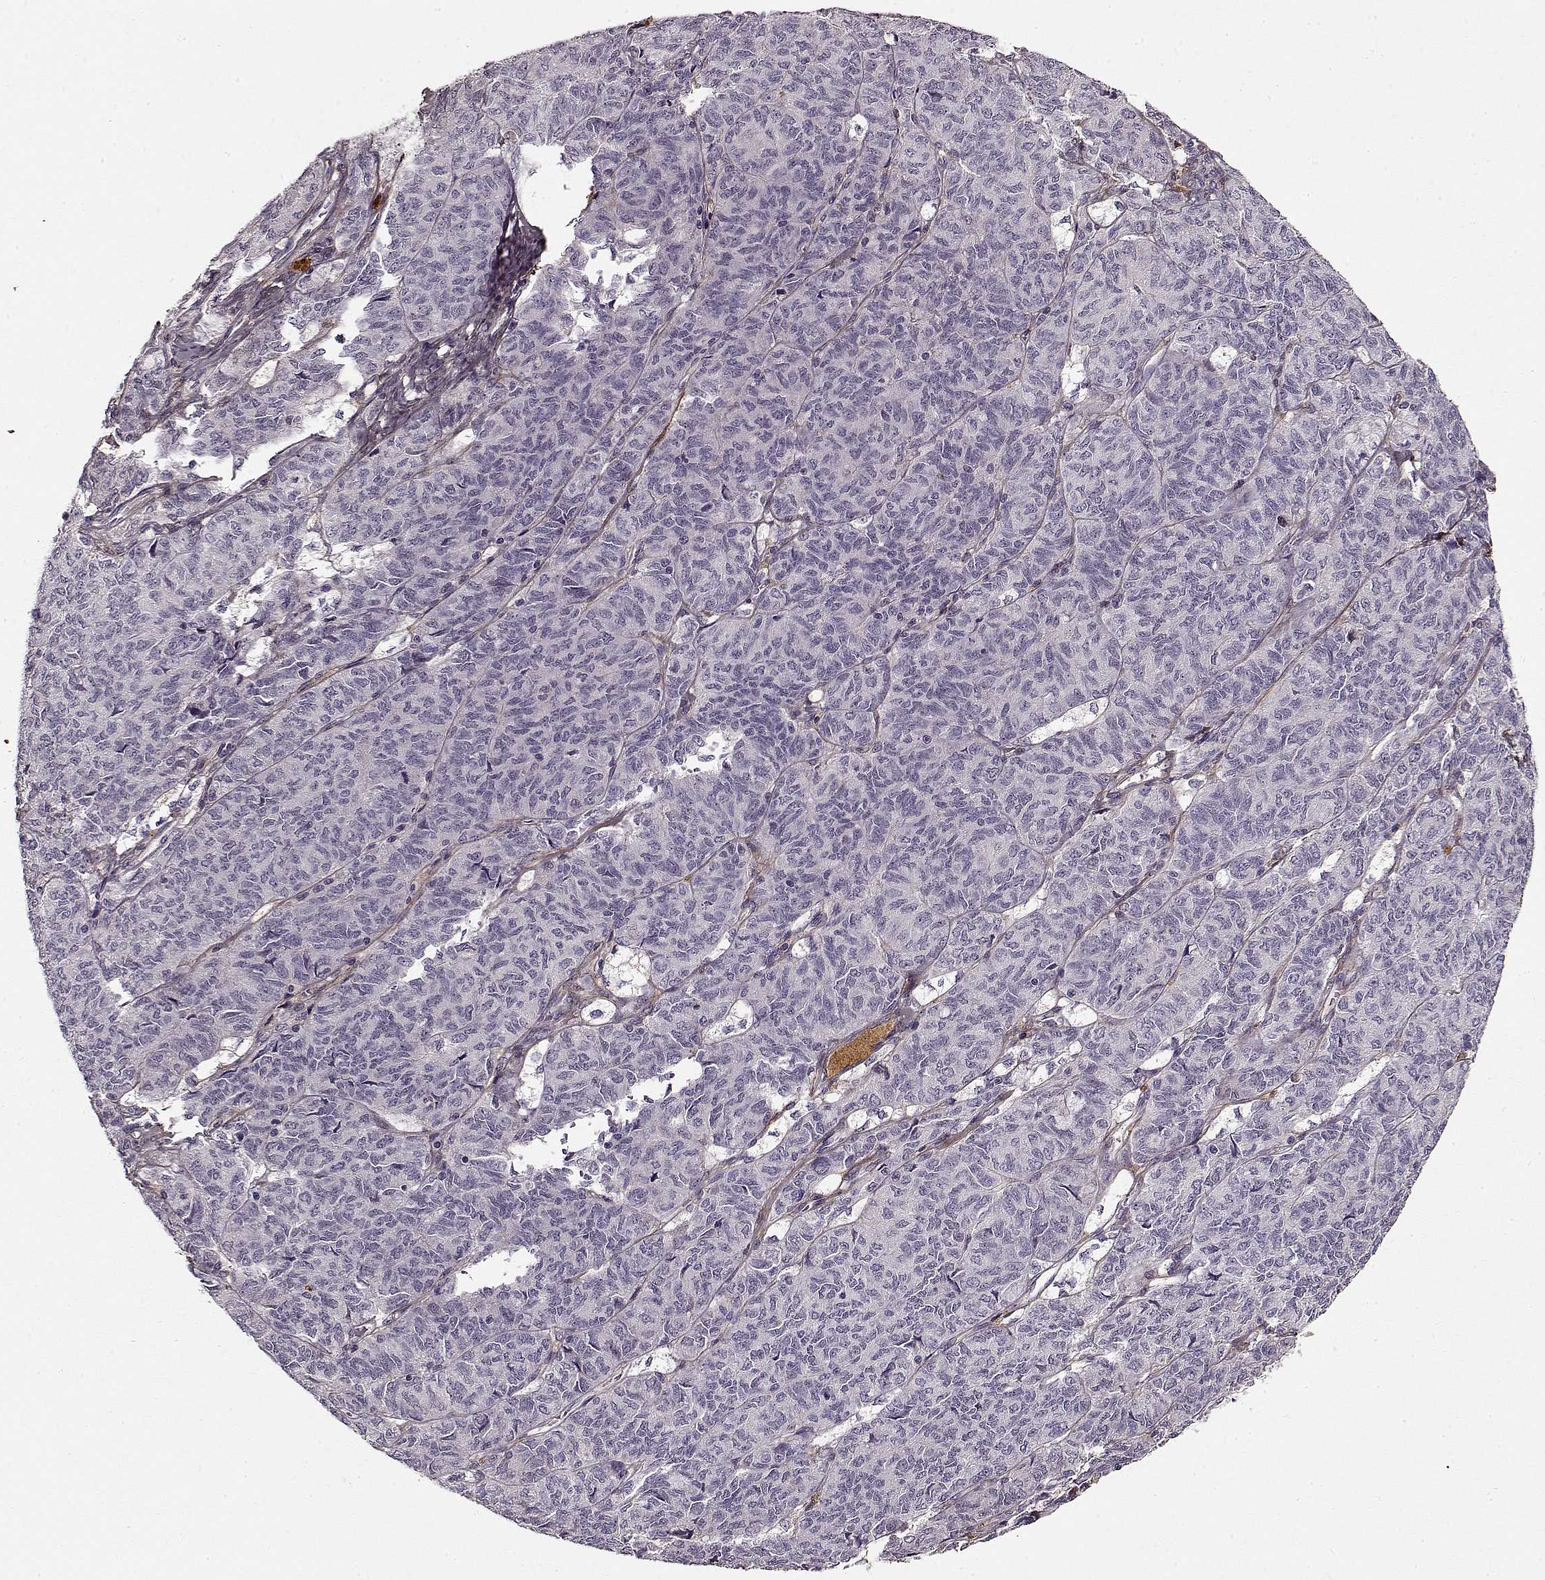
{"staining": {"intensity": "negative", "quantity": "none", "location": "none"}, "tissue": "ovarian cancer", "cell_type": "Tumor cells", "image_type": "cancer", "snomed": [{"axis": "morphology", "description": "Carcinoma, endometroid"}, {"axis": "topography", "description": "Ovary"}], "caption": "Immunohistochemistry of ovarian cancer shows no expression in tumor cells. Nuclei are stained in blue.", "gene": "LUM", "patient": {"sex": "female", "age": 80}}